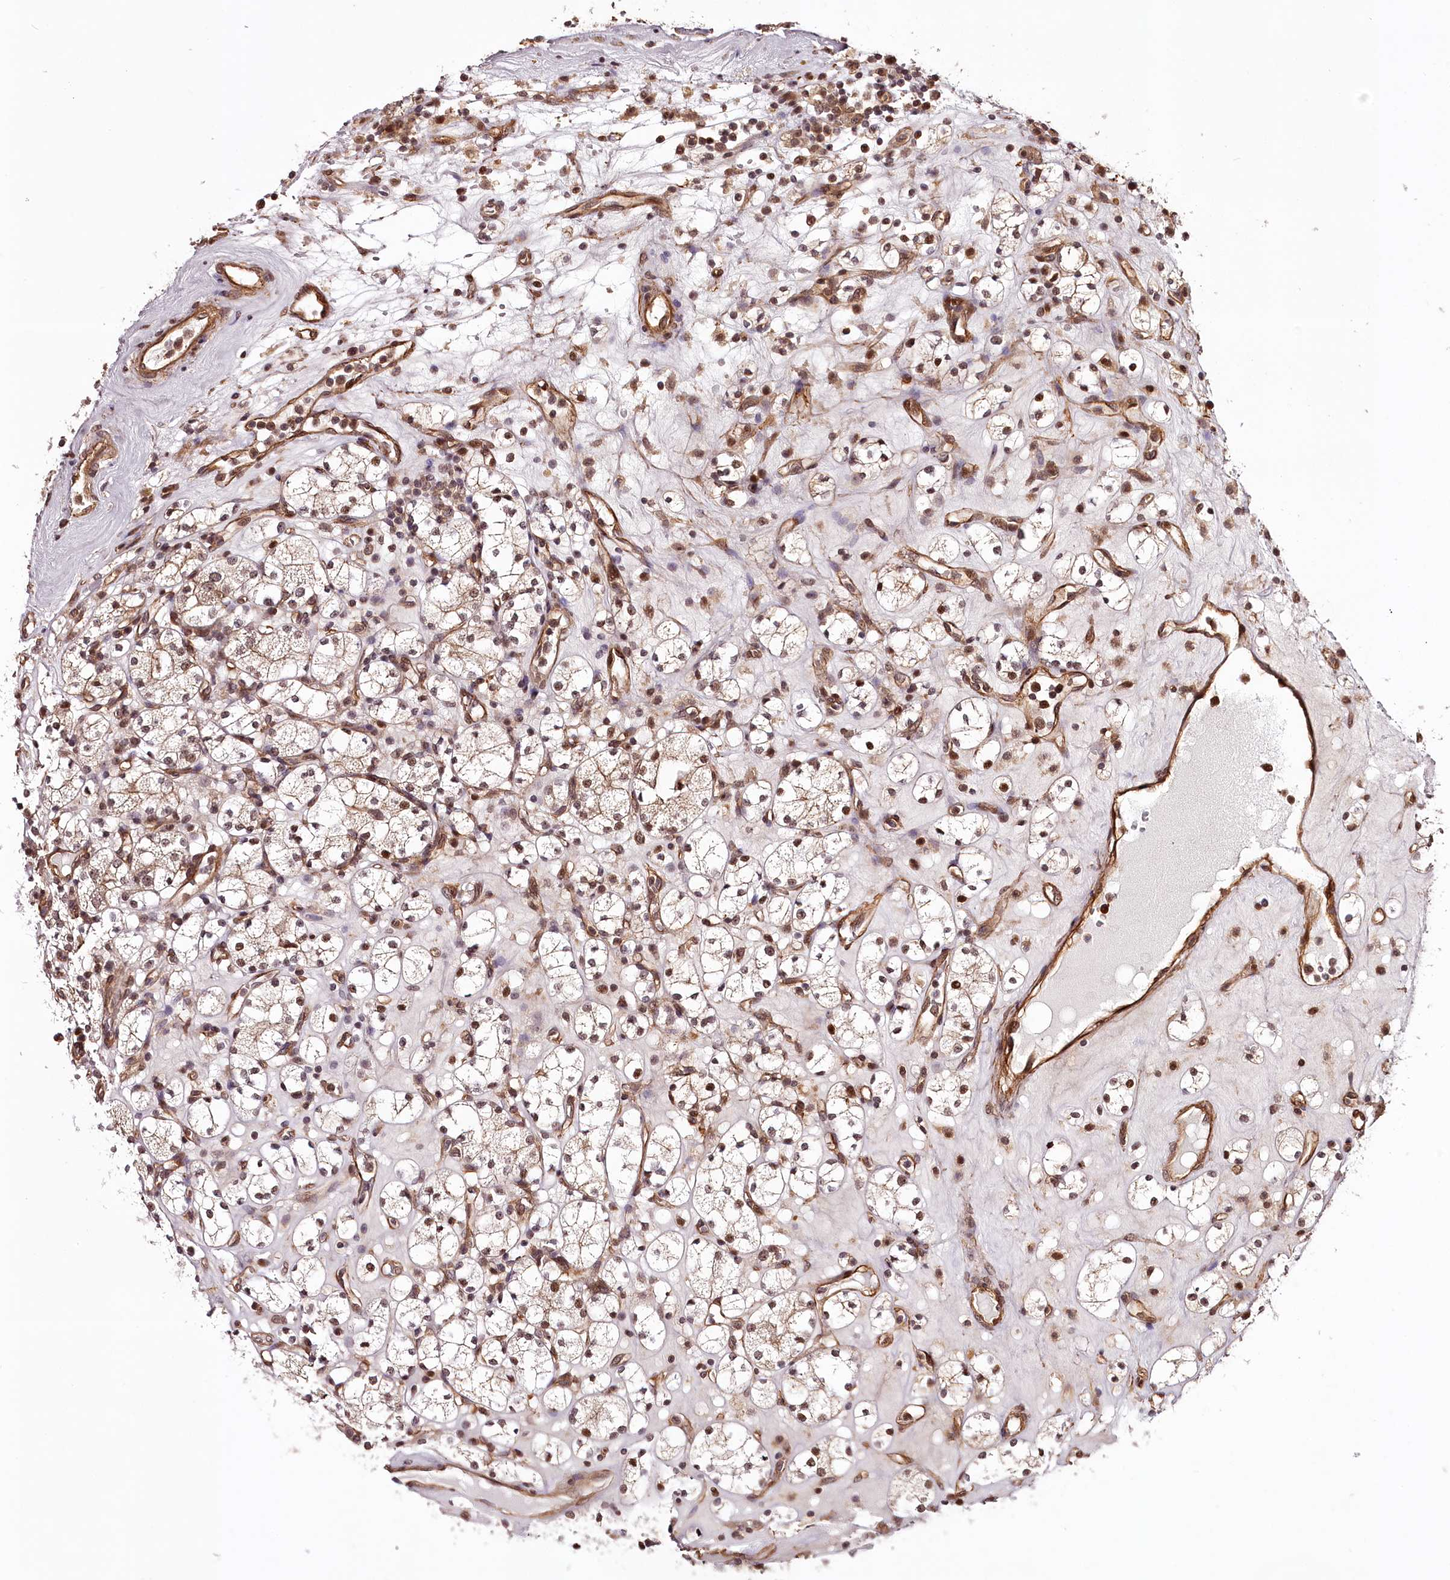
{"staining": {"intensity": "moderate", "quantity": ">75%", "location": "cytoplasmic/membranous,nuclear"}, "tissue": "renal cancer", "cell_type": "Tumor cells", "image_type": "cancer", "snomed": [{"axis": "morphology", "description": "Adenocarcinoma, NOS"}, {"axis": "topography", "description": "Kidney"}], "caption": "Protein staining by IHC displays moderate cytoplasmic/membranous and nuclear expression in about >75% of tumor cells in renal adenocarcinoma.", "gene": "TTC33", "patient": {"sex": "male", "age": 77}}